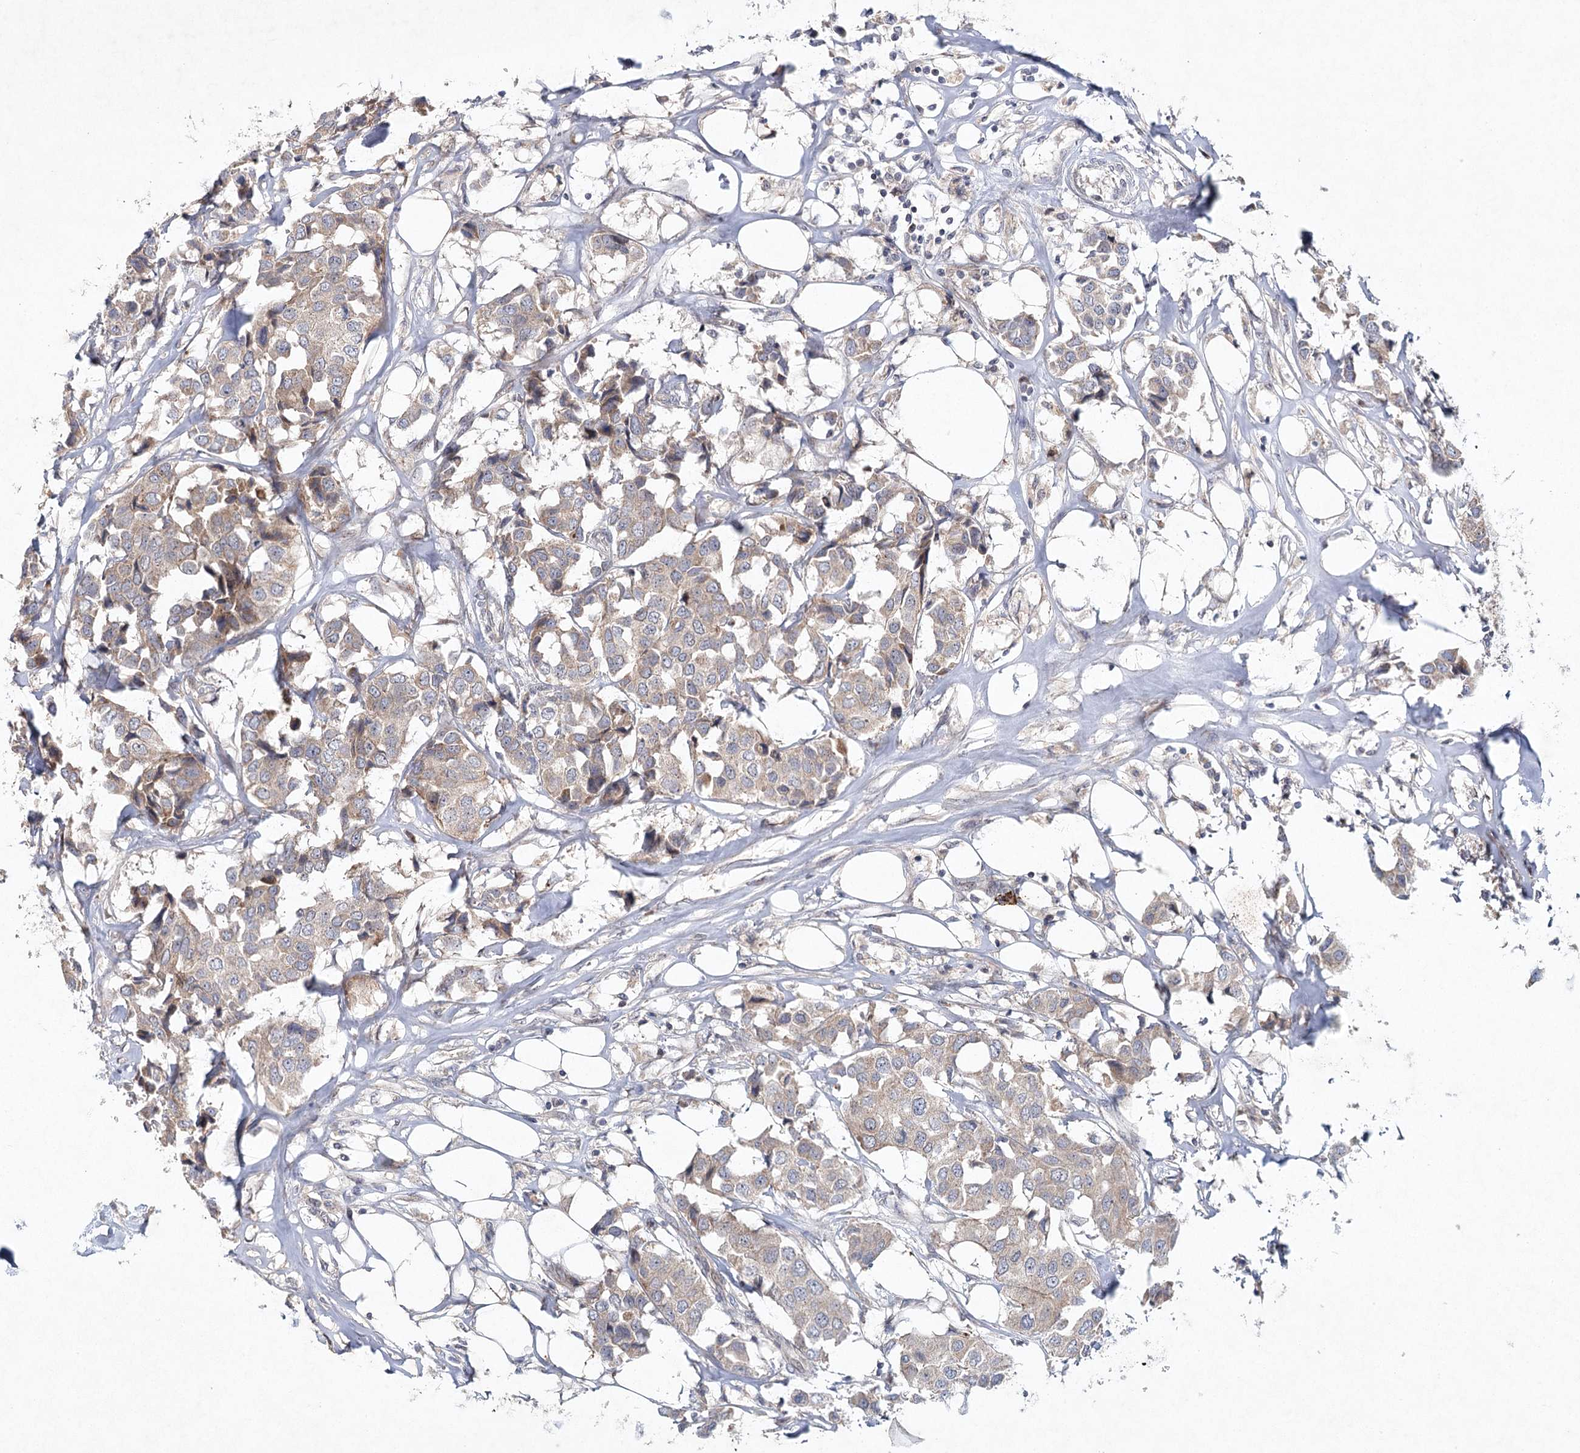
{"staining": {"intensity": "weak", "quantity": "25%-75%", "location": "cytoplasmic/membranous"}, "tissue": "breast cancer", "cell_type": "Tumor cells", "image_type": "cancer", "snomed": [{"axis": "morphology", "description": "Duct carcinoma"}, {"axis": "topography", "description": "Breast"}], "caption": "Brown immunohistochemical staining in human breast cancer exhibits weak cytoplasmic/membranous staining in about 25%-75% of tumor cells.", "gene": "MAP3K13", "patient": {"sex": "female", "age": 80}}